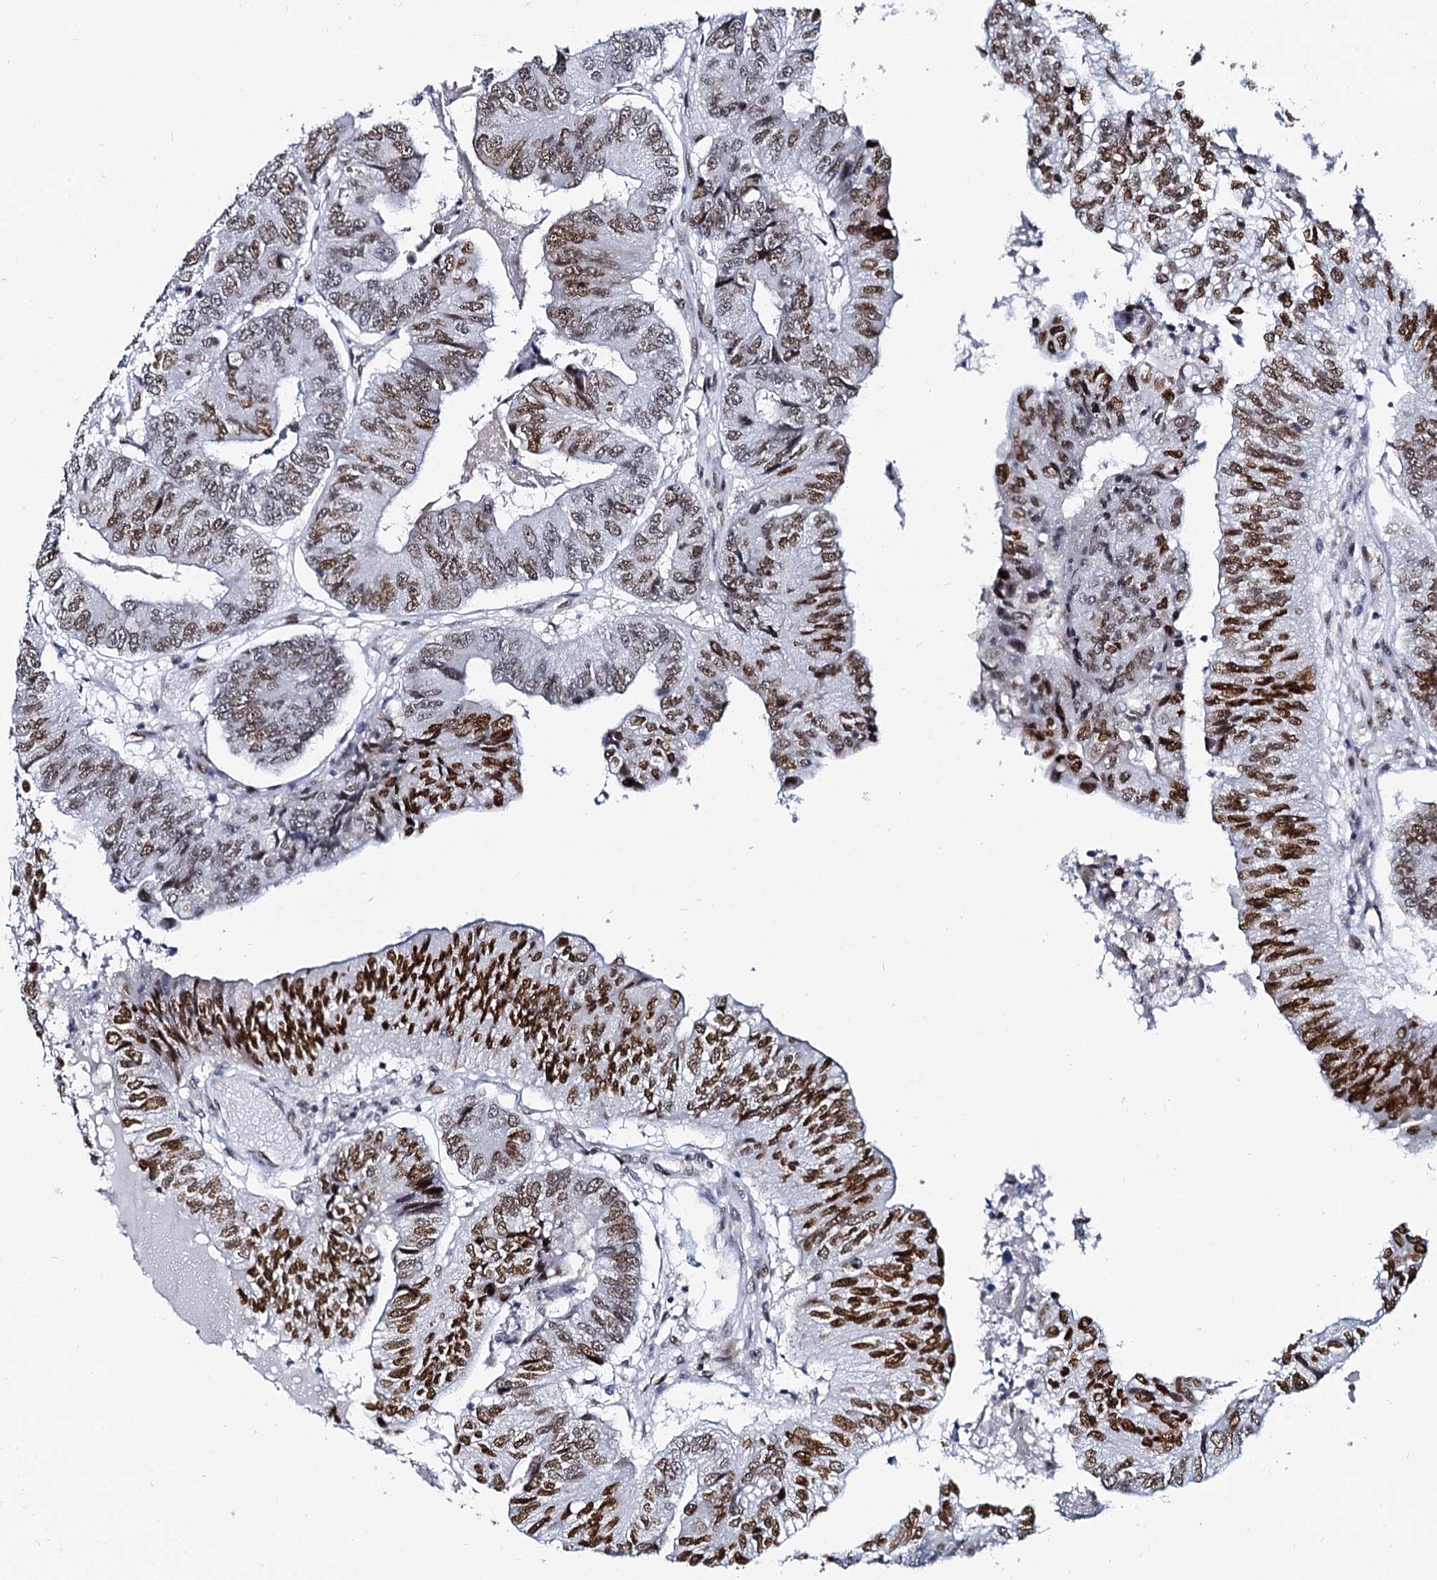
{"staining": {"intensity": "strong", "quantity": ">75%", "location": "nuclear"}, "tissue": "colorectal cancer", "cell_type": "Tumor cells", "image_type": "cancer", "snomed": [{"axis": "morphology", "description": "Adenocarcinoma, NOS"}, {"axis": "topography", "description": "Colon"}], "caption": "Protein analysis of adenocarcinoma (colorectal) tissue exhibits strong nuclear staining in about >75% of tumor cells. Immunohistochemistry (ihc) stains the protein in brown and the nuclei are stained blue.", "gene": "CMAS", "patient": {"sex": "female", "age": 67}}